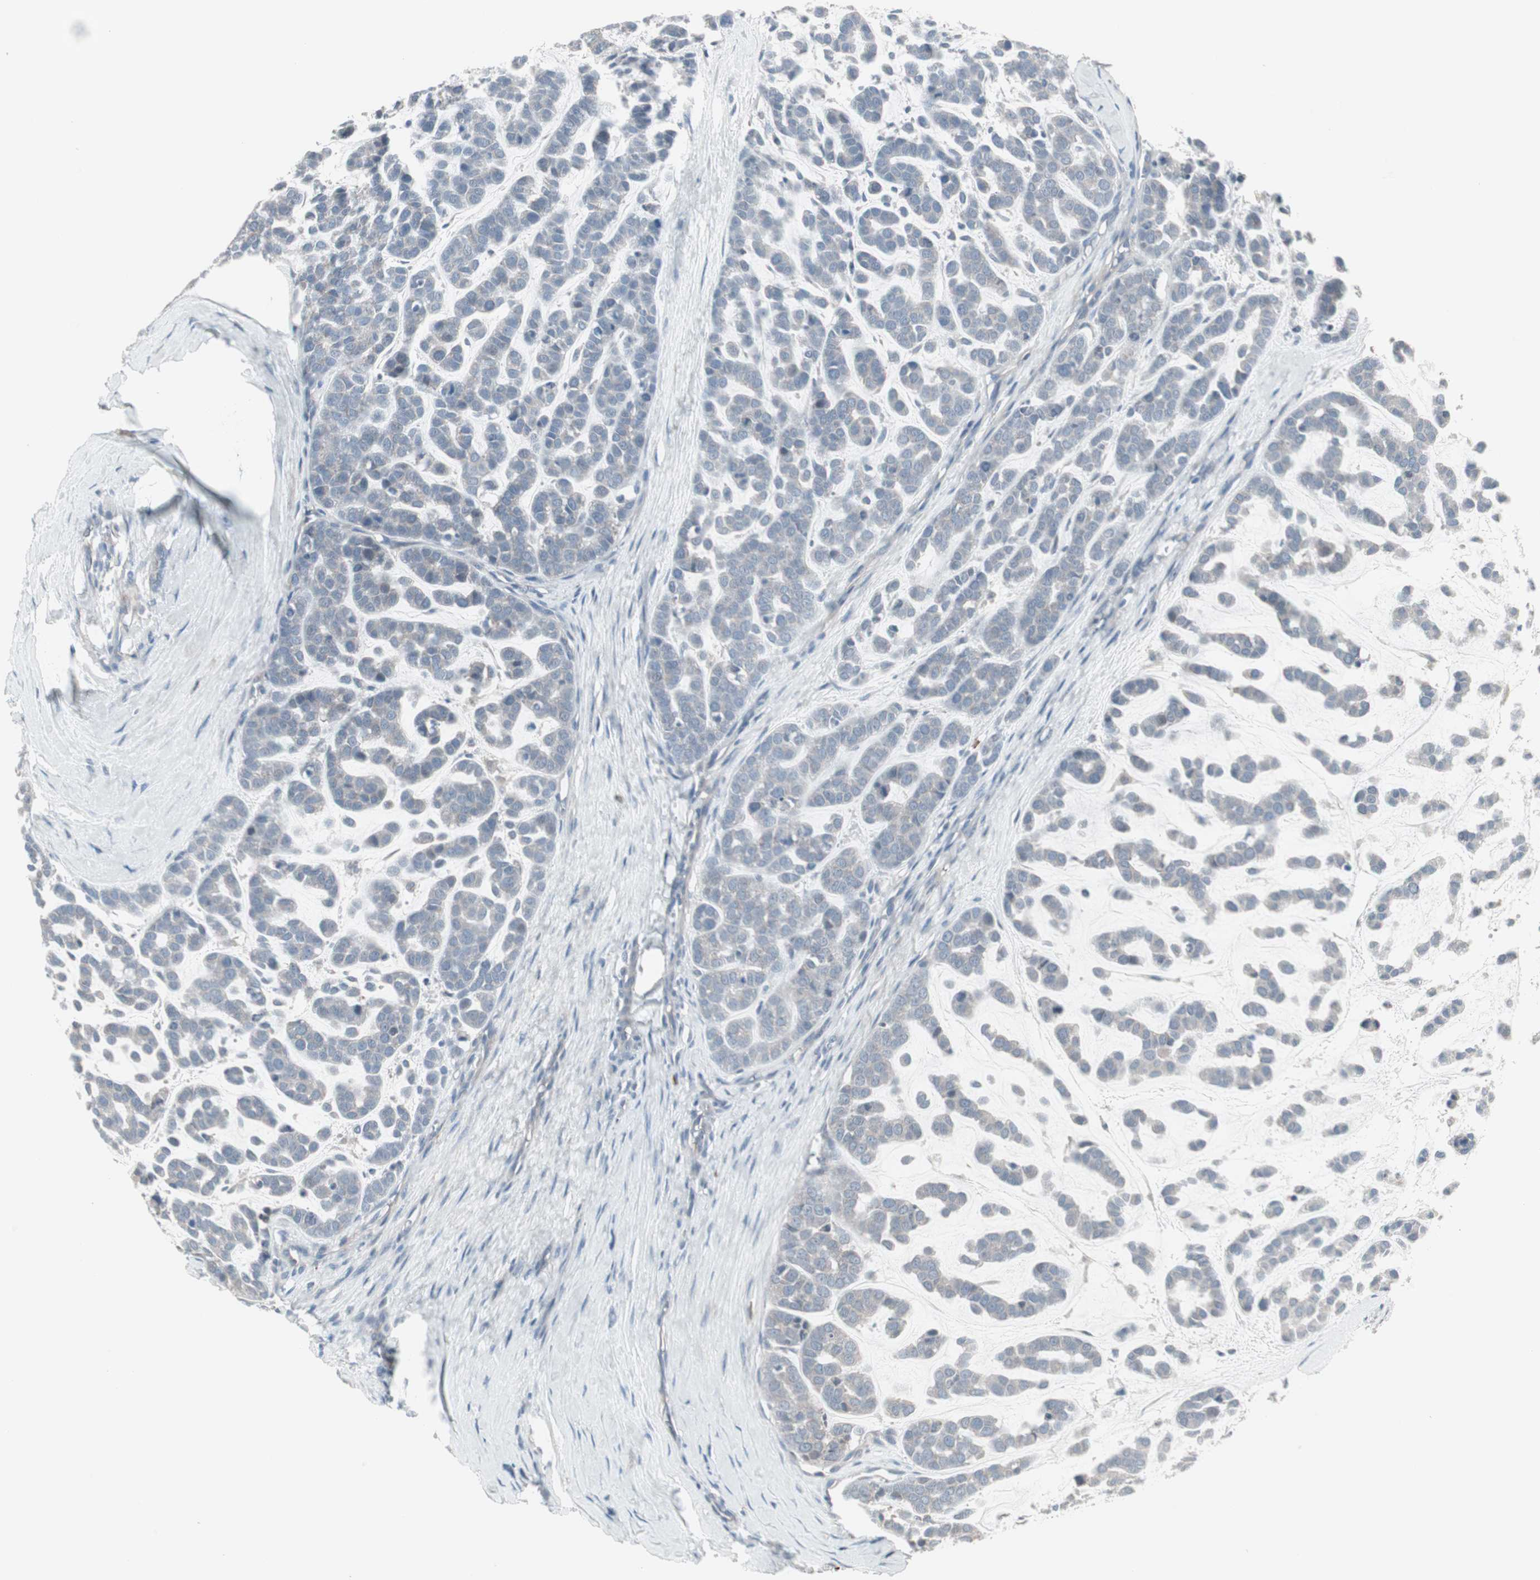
{"staining": {"intensity": "negative", "quantity": "none", "location": "none"}, "tissue": "head and neck cancer", "cell_type": "Tumor cells", "image_type": "cancer", "snomed": [{"axis": "morphology", "description": "Adenocarcinoma, NOS"}, {"axis": "morphology", "description": "Adenoma, NOS"}, {"axis": "topography", "description": "Head-Neck"}], "caption": "High magnification brightfield microscopy of head and neck cancer stained with DAB (brown) and counterstained with hematoxylin (blue): tumor cells show no significant positivity.", "gene": "ZSCAN32", "patient": {"sex": "female", "age": 55}}